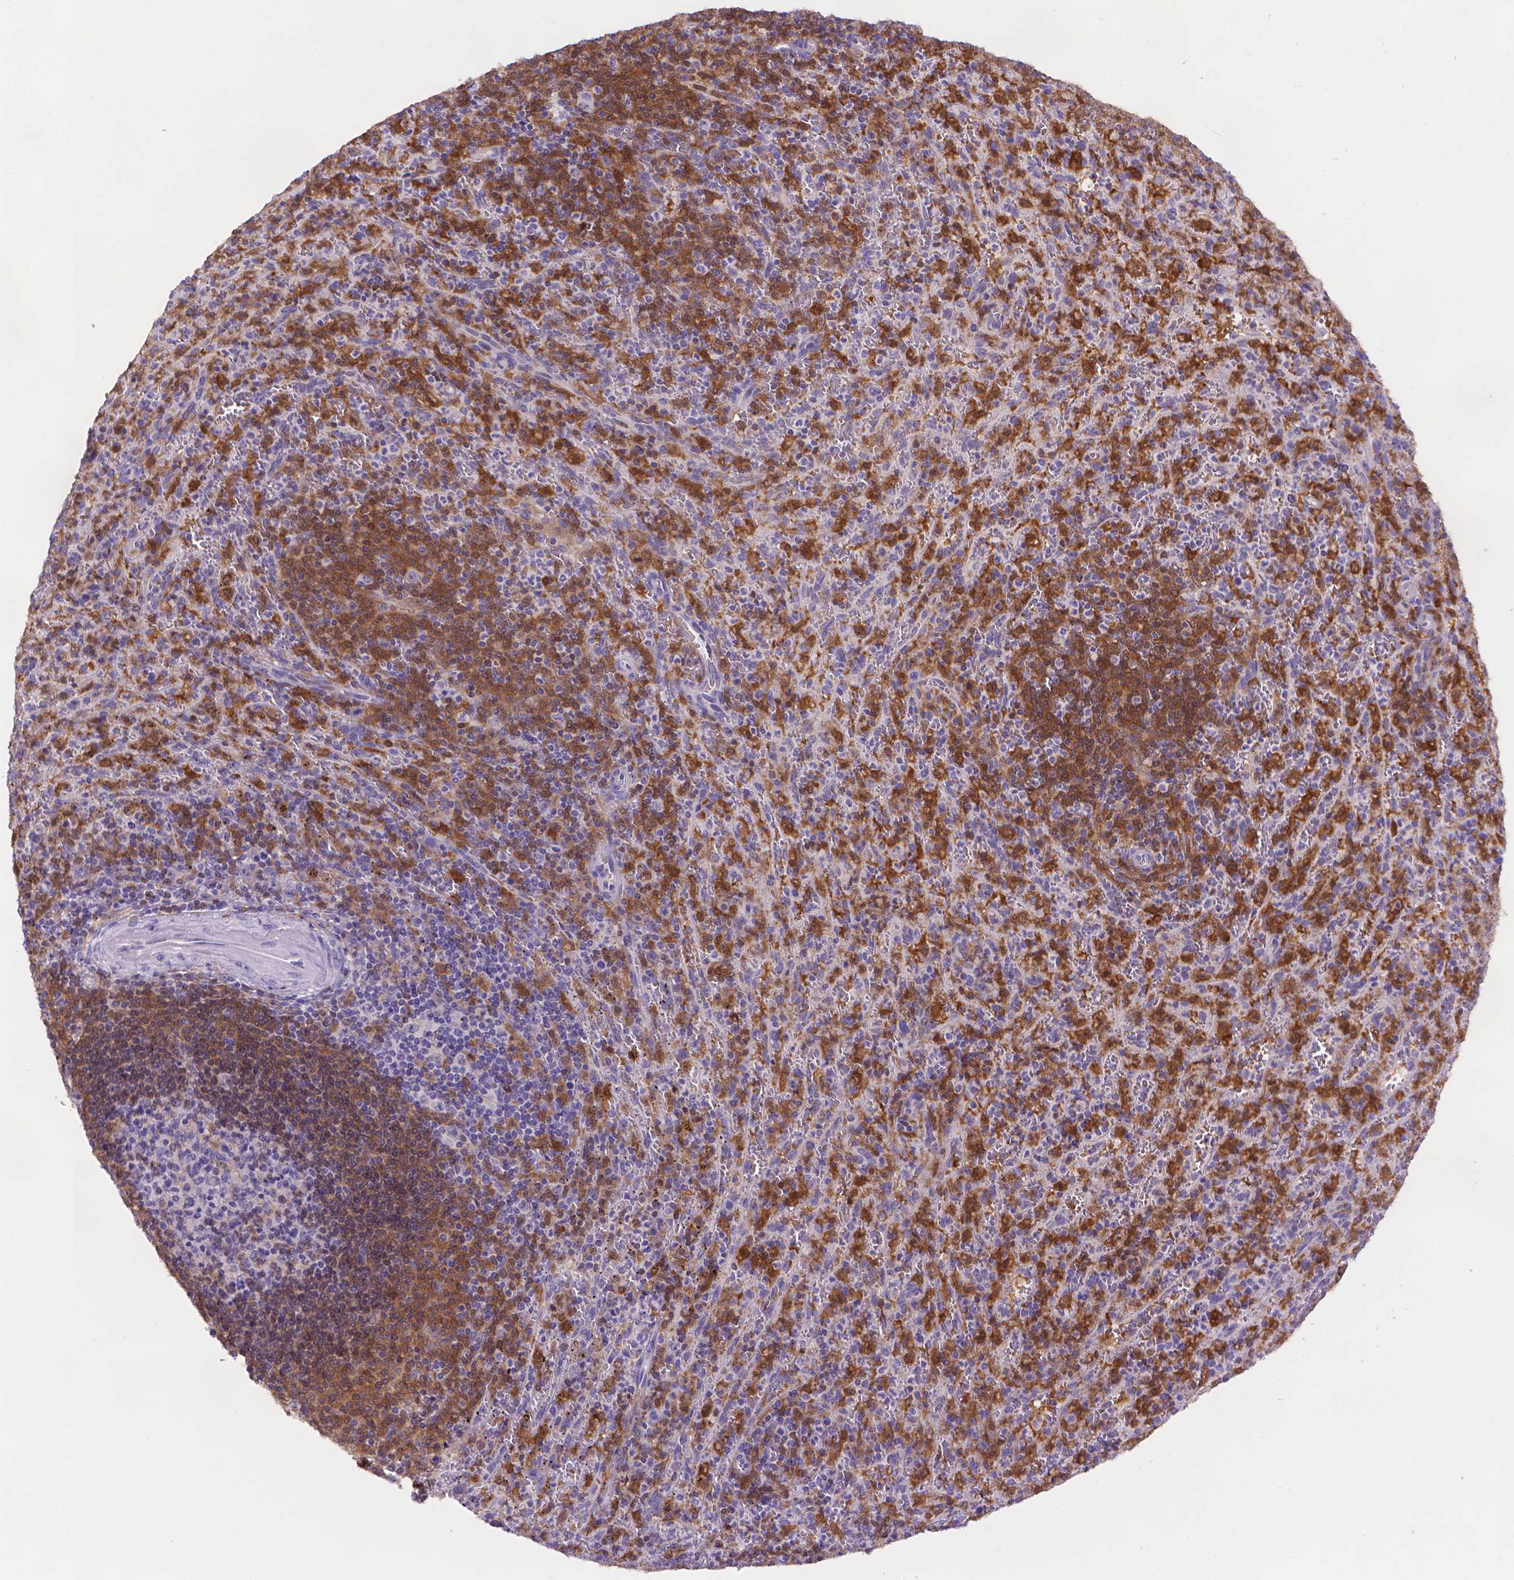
{"staining": {"intensity": "strong", "quantity": "<25%", "location": "cytoplasmic/membranous"}, "tissue": "spleen", "cell_type": "Cells in red pulp", "image_type": "normal", "snomed": [{"axis": "morphology", "description": "Normal tissue, NOS"}, {"axis": "topography", "description": "Spleen"}], "caption": "An immunohistochemistry (IHC) histopathology image of benign tissue is shown. Protein staining in brown shows strong cytoplasmic/membranous positivity in spleen within cells in red pulp. (IHC, brightfield microscopy, high magnification).", "gene": "FGD2", "patient": {"sex": "male", "age": 57}}